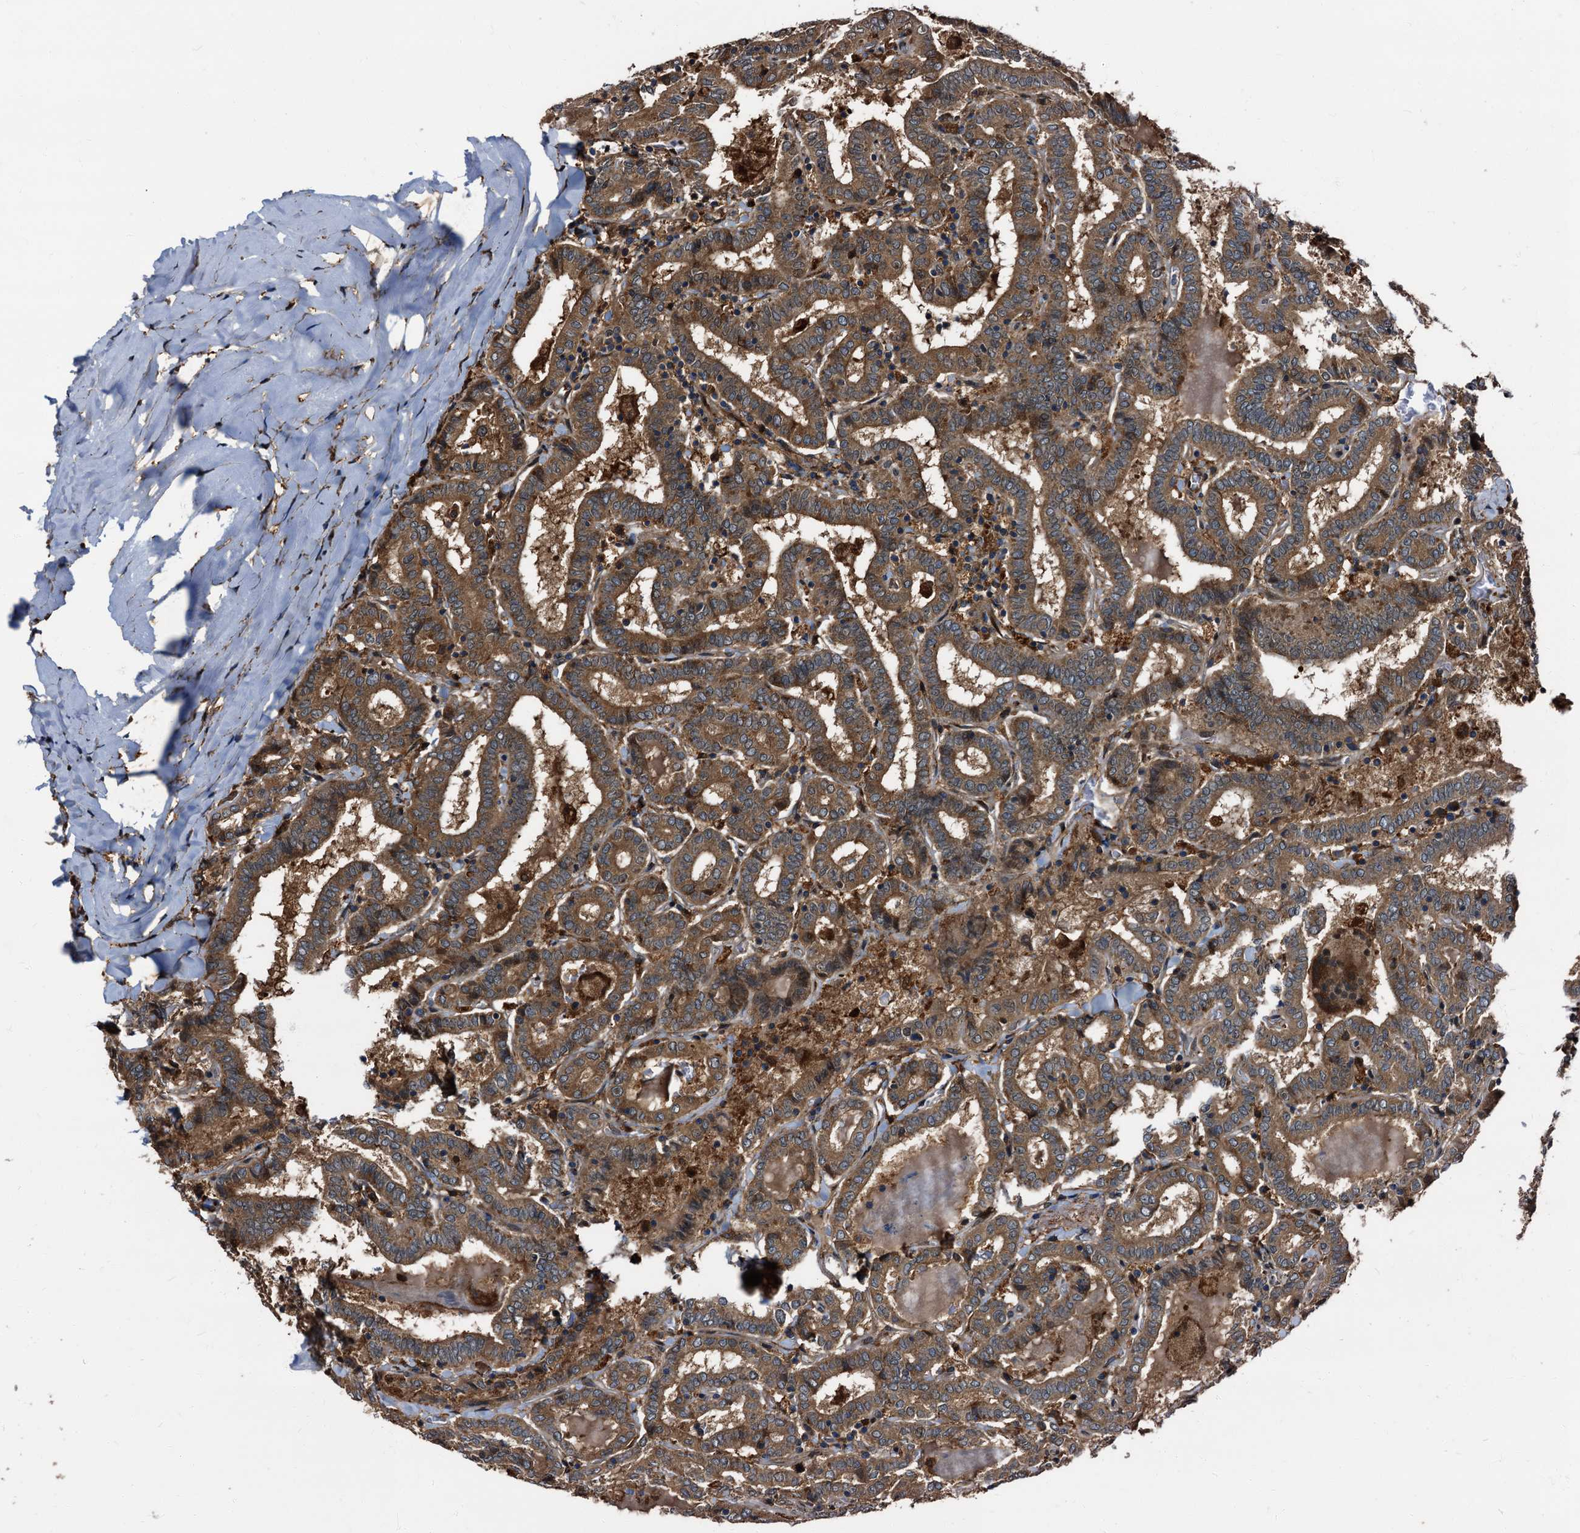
{"staining": {"intensity": "moderate", "quantity": ">75%", "location": "cytoplasmic/membranous"}, "tissue": "thyroid cancer", "cell_type": "Tumor cells", "image_type": "cancer", "snomed": [{"axis": "morphology", "description": "Papillary adenocarcinoma, NOS"}, {"axis": "topography", "description": "Thyroid gland"}], "caption": "There is medium levels of moderate cytoplasmic/membranous positivity in tumor cells of thyroid cancer (papillary adenocarcinoma), as demonstrated by immunohistochemical staining (brown color).", "gene": "PEX5", "patient": {"sex": "female", "age": 72}}